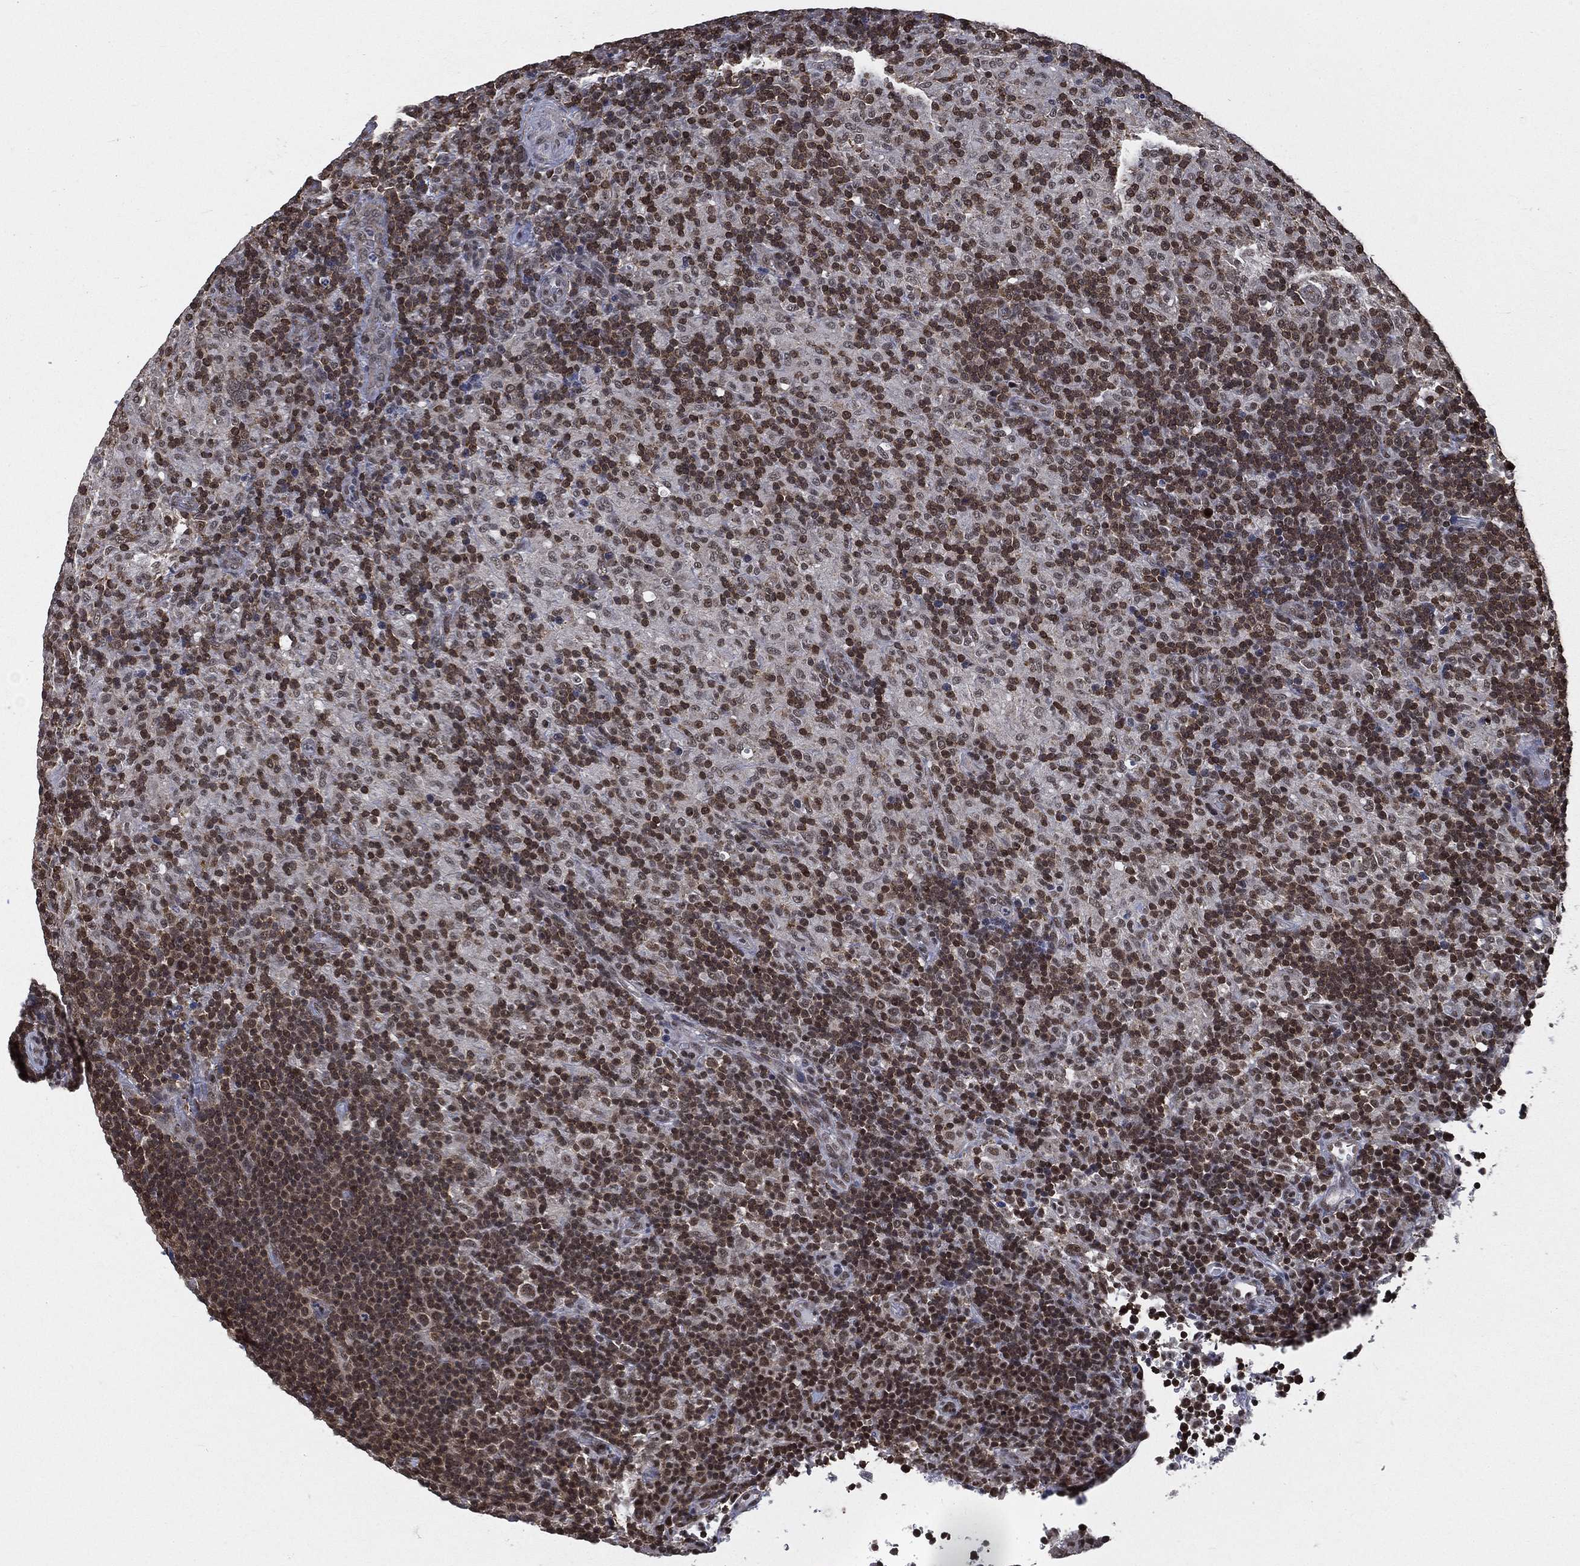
{"staining": {"intensity": "moderate", "quantity": ">75%", "location": "nuclear"}, "tissue": "lymphoma", "cell_type": "Tumor cells", "image_type": "cancer", "snomed": [{"axis": "morphology", "description": "Hodgkin's disease, NOS"}, {"axis": "topography", "description": "Lymph node"}], "caption": "Immunohistochemical staining of human Hodgkin's disease reveals medium levels of moderate nuclear staining in approximately >75% of tumor cells. (DAB (3,3'-diaminobenzidine) = brown stain, brightfield microscopy at high magnification).", "gene": "RSRC2", "patient": {"sex": "male", "age": 70}}